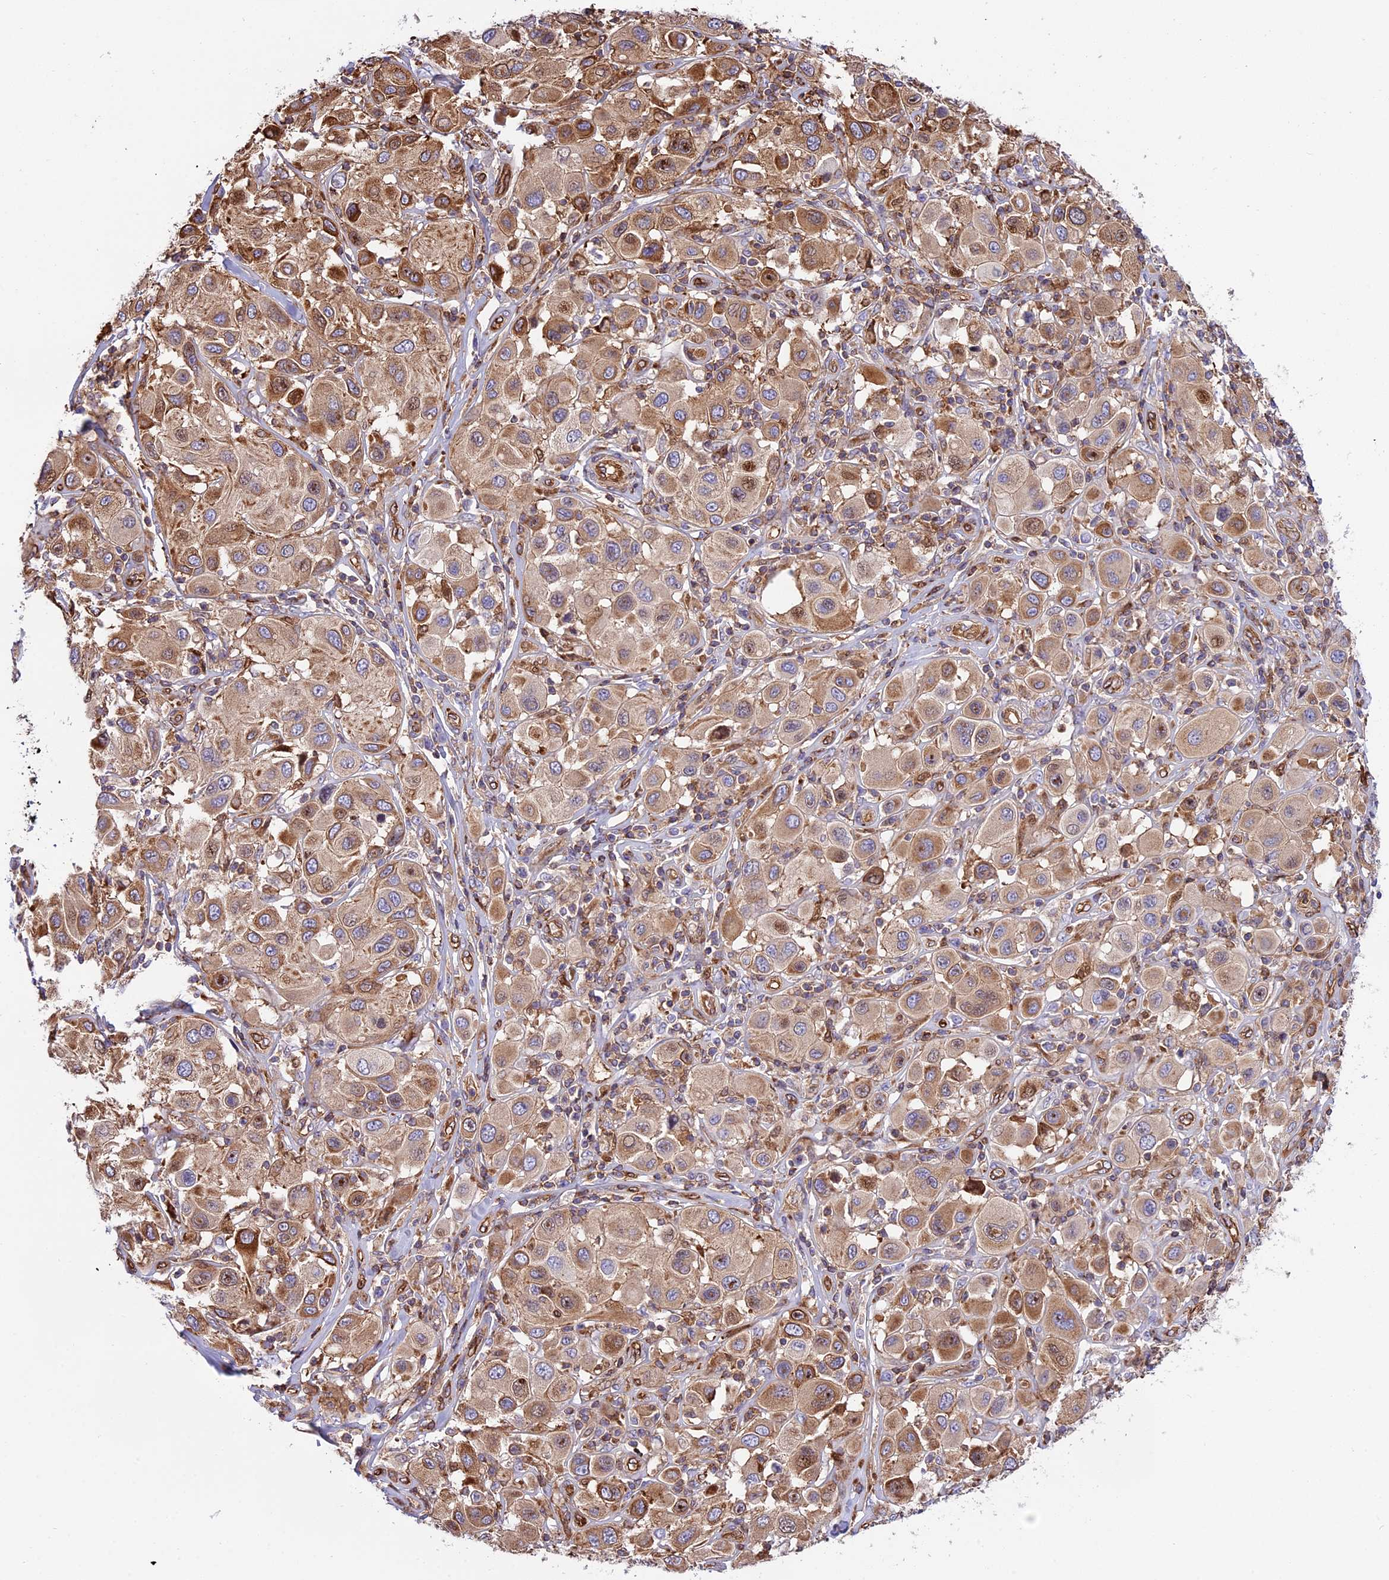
{"staining": {"intensity": "moderate", "quantity": ">75%", "location": "cytoplasmic/membranous"}, "tissue": "melanoma", "cell_type": "Tumor cells", "image_type": "cancer", "snomed": [{"axis": "morphology", "description": "Malignant melanoma, Metastatic site"}, {"axis": "topography", "description": "Skin"}], "caption": "Melanoma stained for a protein displays moderate cytoplasmic/membranous positivity in tumor cells. (Stains: DAB (3,3'-diaminobenzidine) in brown, nuclei in blue, Microscopy: brightfield microscopy at high magnification).", "gene": "CD99L2", "patient": {"sex": "male", "age": 41}}